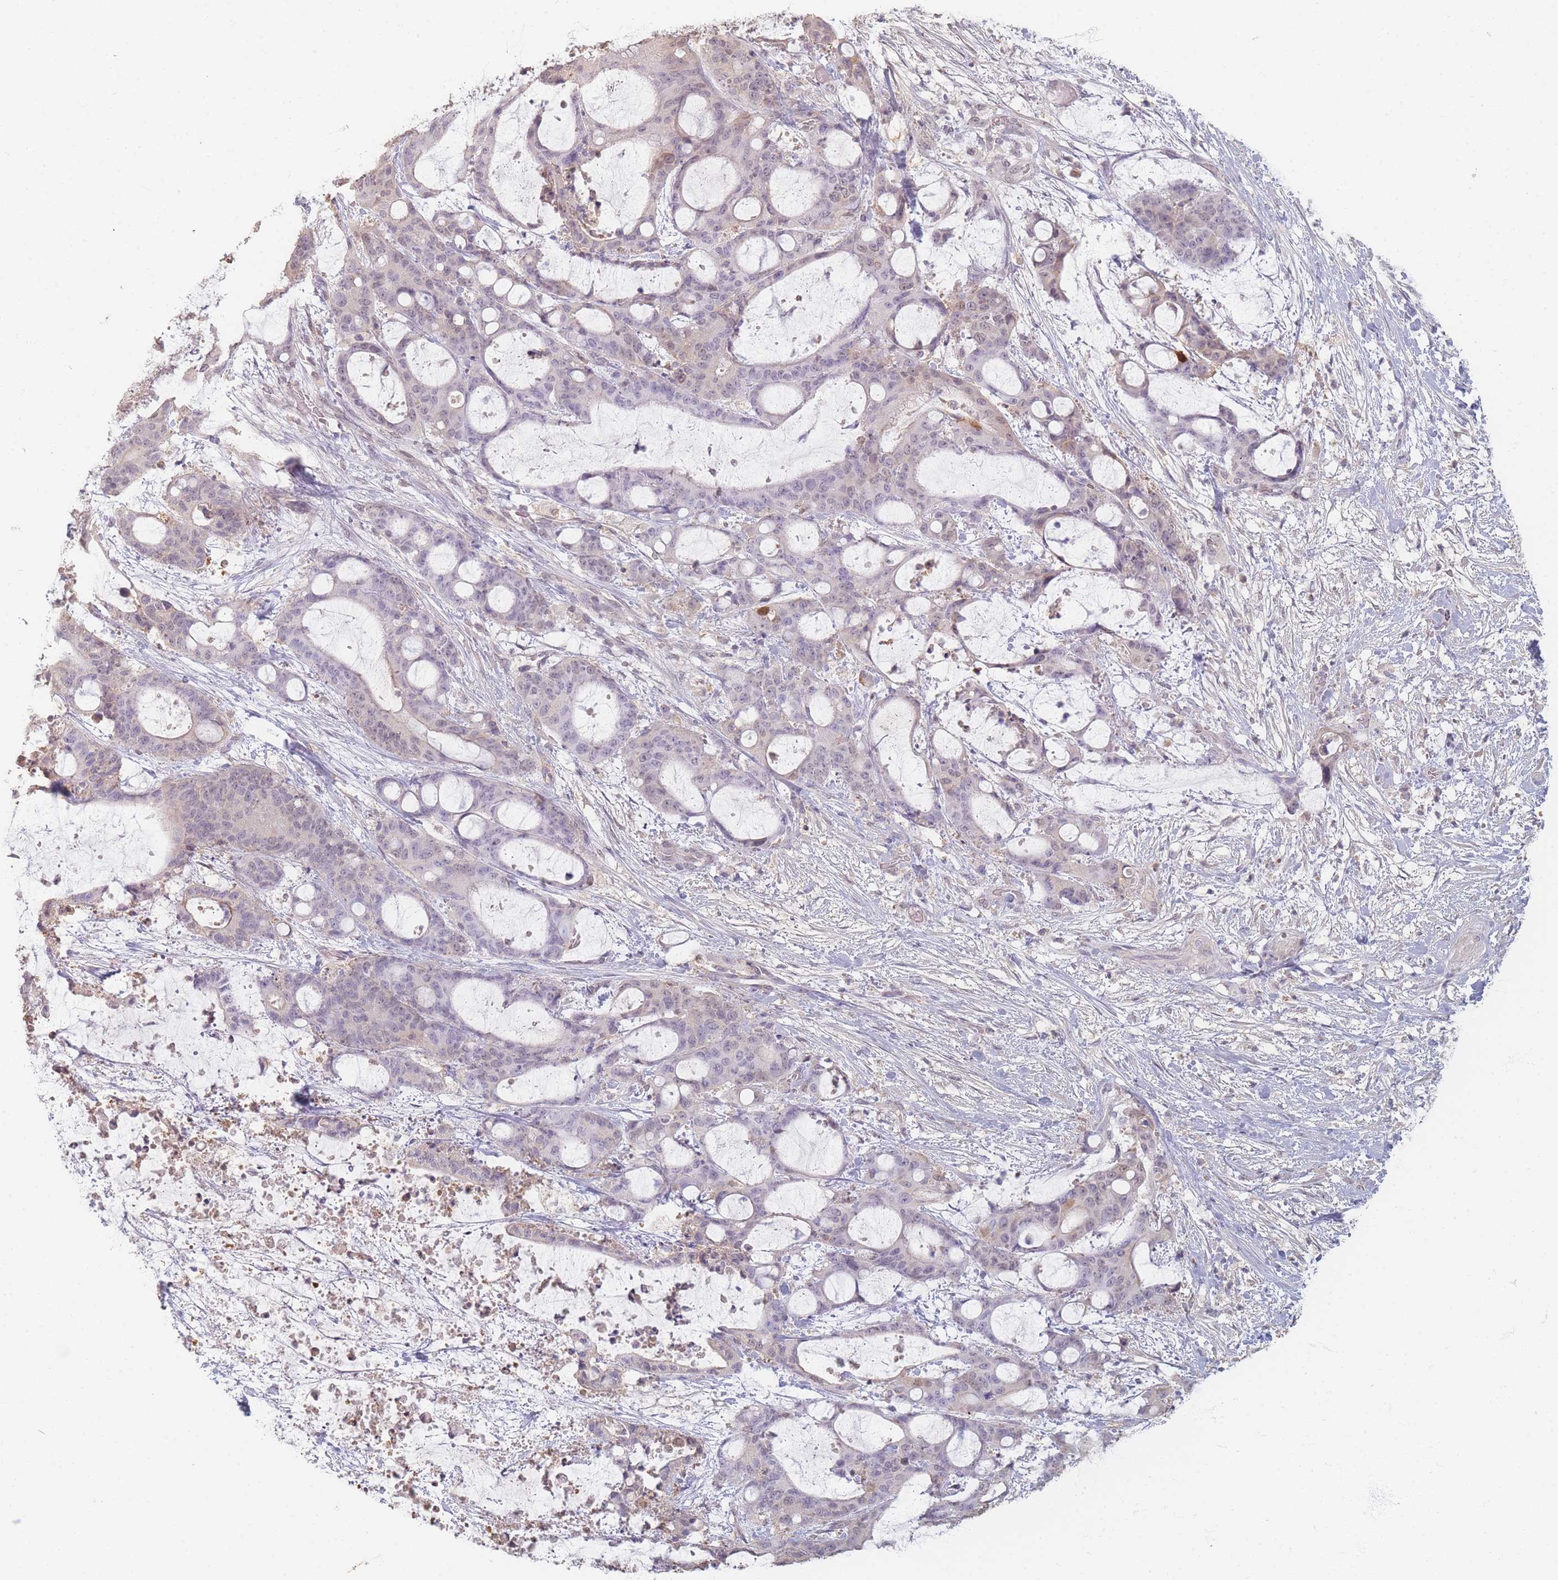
{"staining": {"intensity": "weak", "quantity": "<25%", "location": "nuclear"}, "tissue": "liver cancer", "cell_type": "Tumor cells", "image_type": "cancer", "snomed": [{"axis": "morphology", "description": "Normal tissue, NOS"}, {"axis": "morphology", "description": "Cholangiocarcinoma"}, {"axis": "topography", "description": "Liver"}, {"axis": "topography", "description": "Peripheral nerve tissue"}], "caption": "Image shows no significant protein positivity in tumor cells of liver cancer (cholangiocarcinoma).", "gene": "RFTN1", "patient": {"sex": "female", "age": 73}}